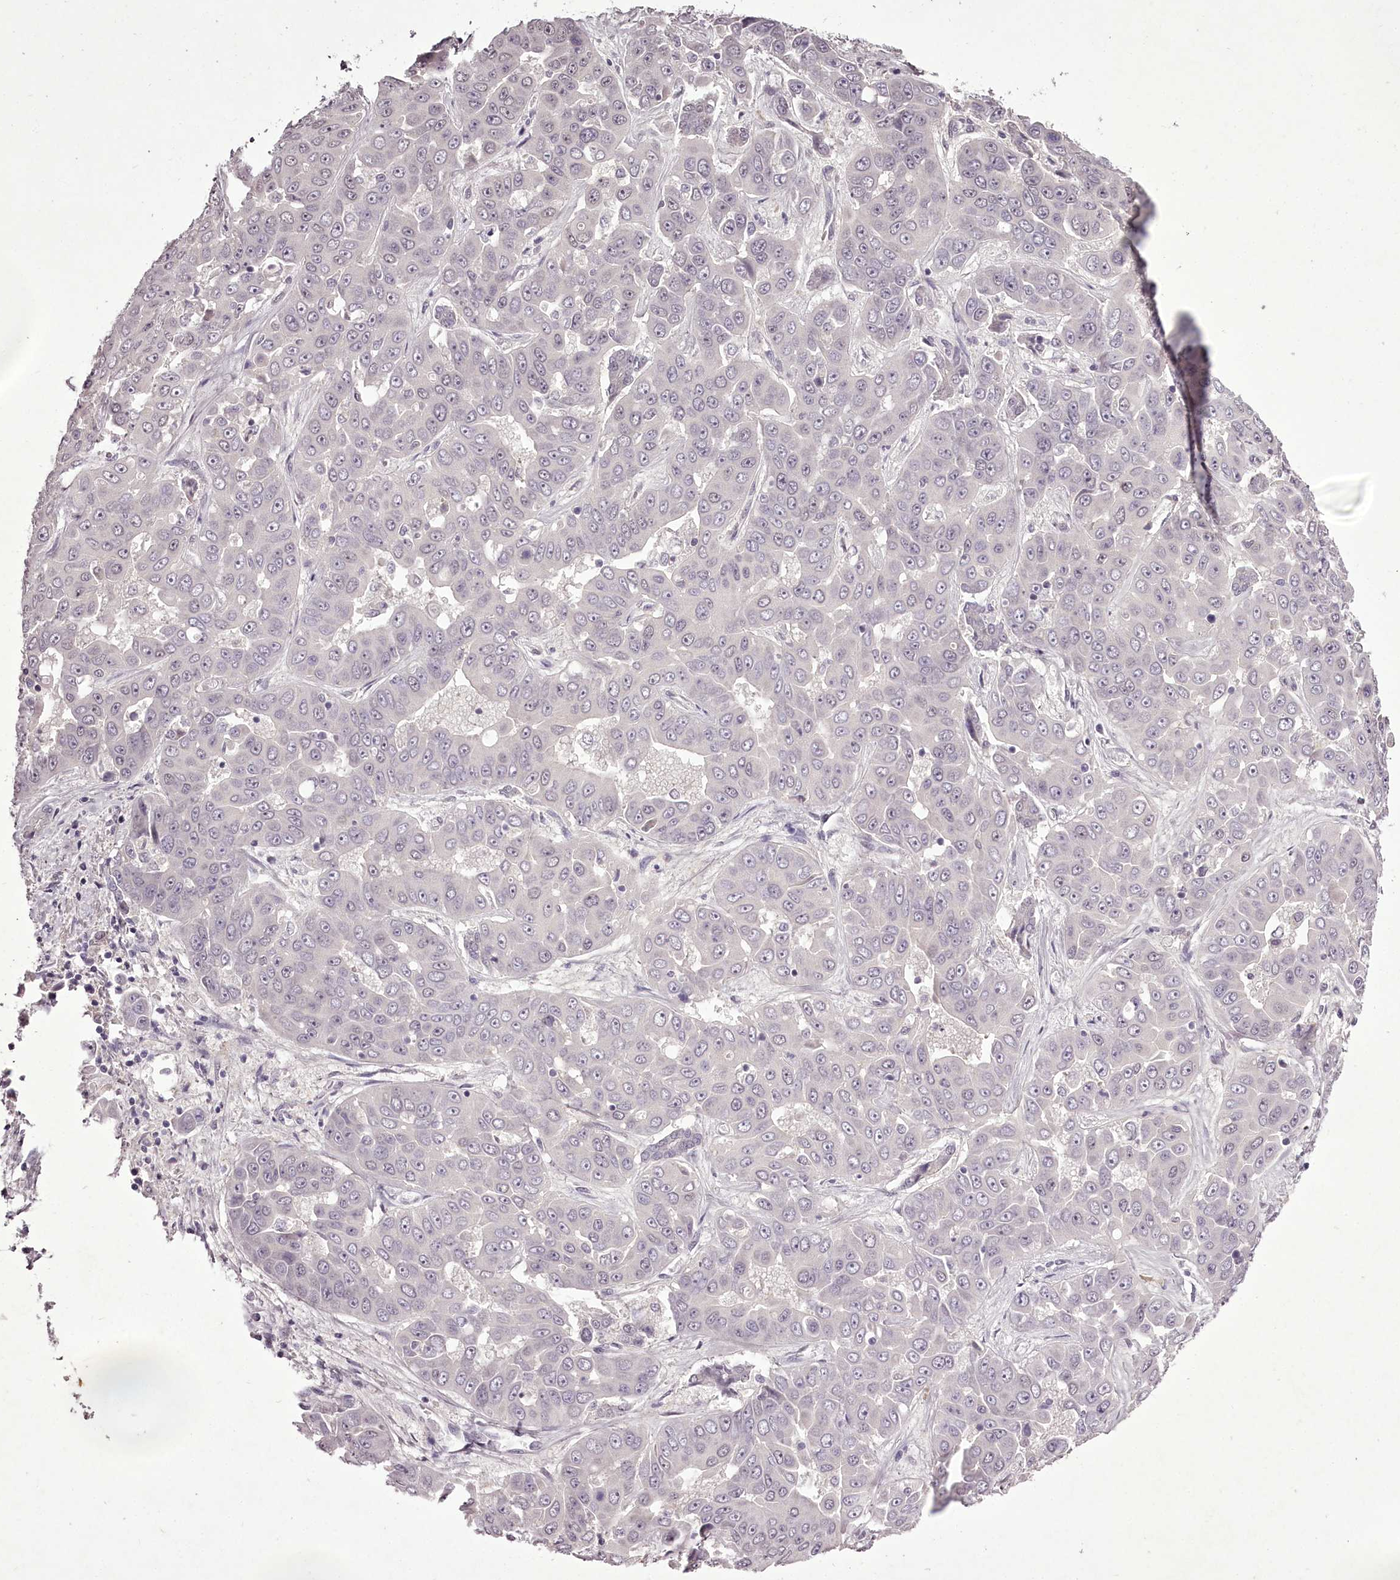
{"staining": {"intensity": "negative", "quantity": "none", "location": "none"}, "tissue": "liver cancer", "cell_type": "Tumor cells", "image_type": "cancer", "snomed": [{"axis": "morphology", "description": "Cholangiocarcinoma"}, {"axis": "topography", "description": "Liver"}], "caption": "Tumor cells show no significant expression in liver cancer.", "gene": "C1orf56", "patient": {"sex": "female", "age": 52}}